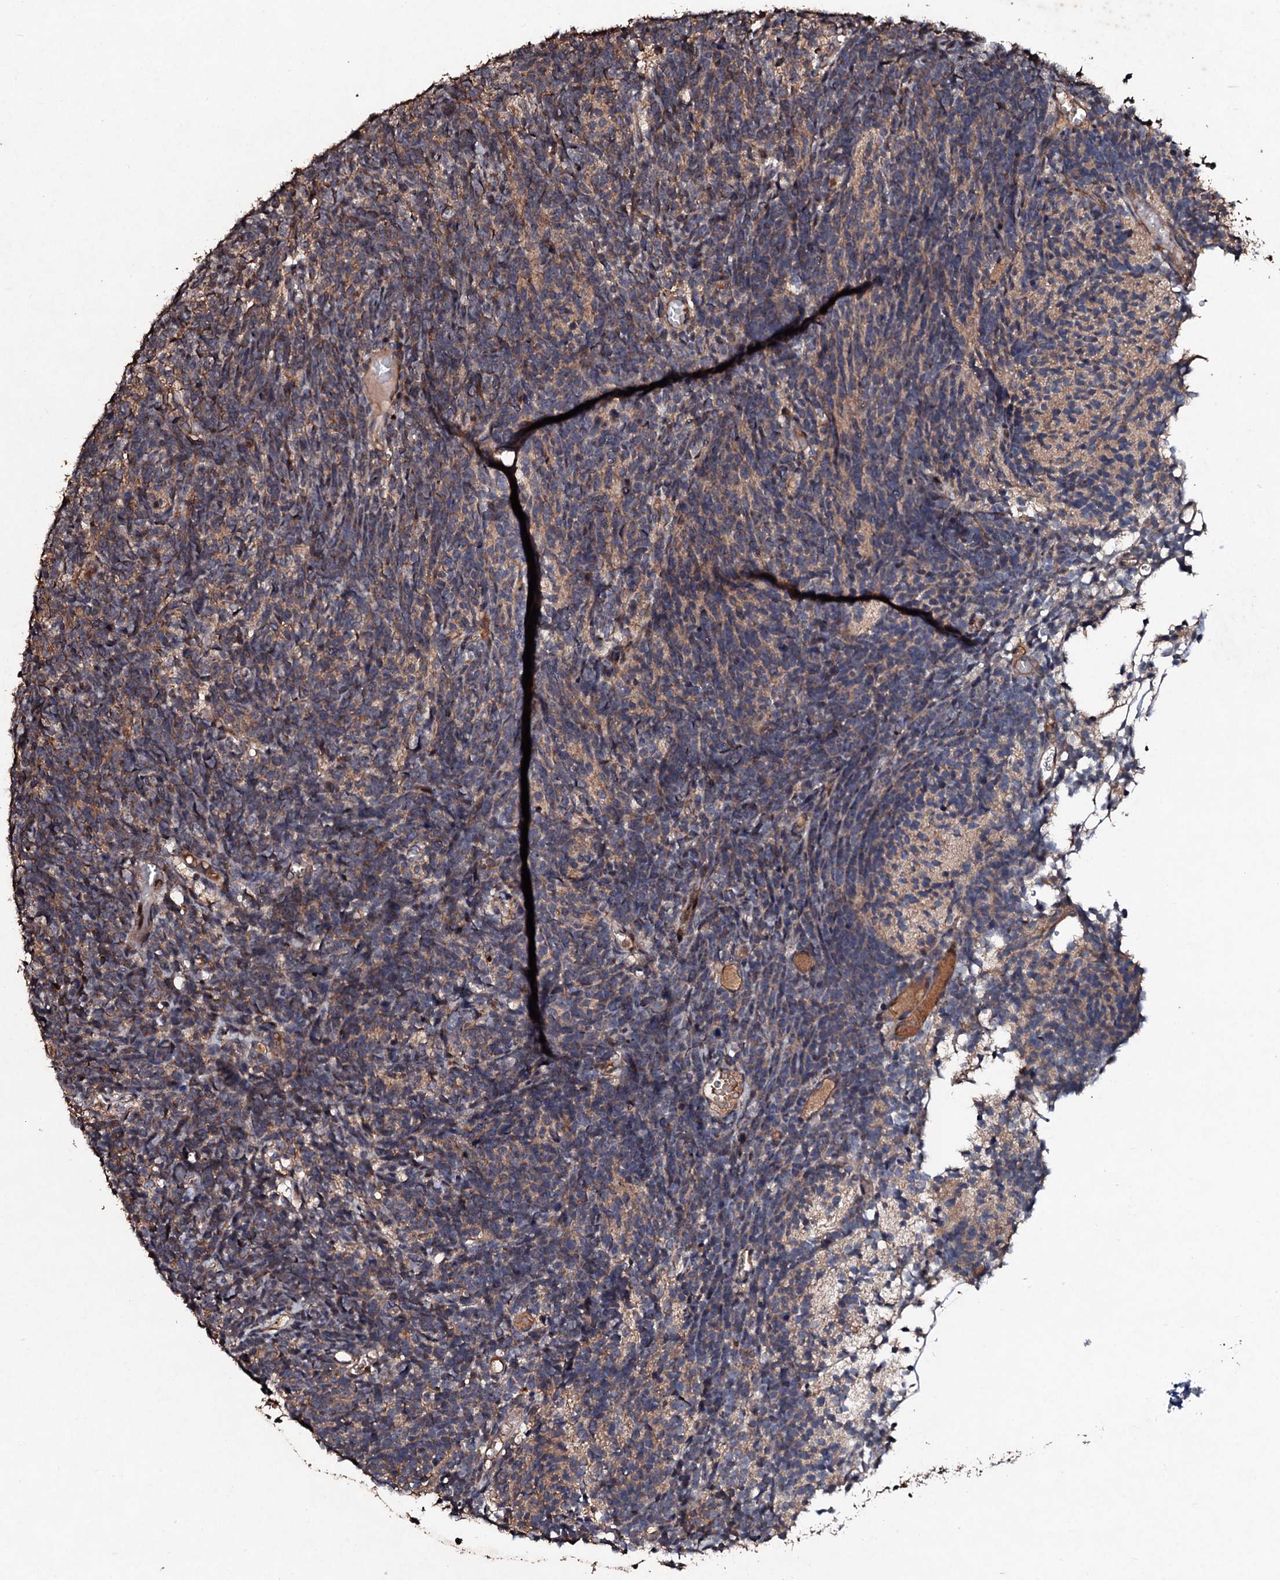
{"staining": {"intensity": "moderate", "quantity": "25%-75%", "location": "cytoplasmic/membranous"}, "tissue": "glioma", "cell_type": "Tumor cells", "image_type": "cancer", "snomed": [{"axis": "morphology", "description": "Glioma, malignant, Low grade"}, {"axis": "topography", "description": "Brain"}], "caption": "This is a histology image of IHC staining of glioma, which shows moderate positivity in the cytoplasmic/membranous of tumor cells.", "gene": "KERA", "patient": {"sex": "female", "age": 1}}